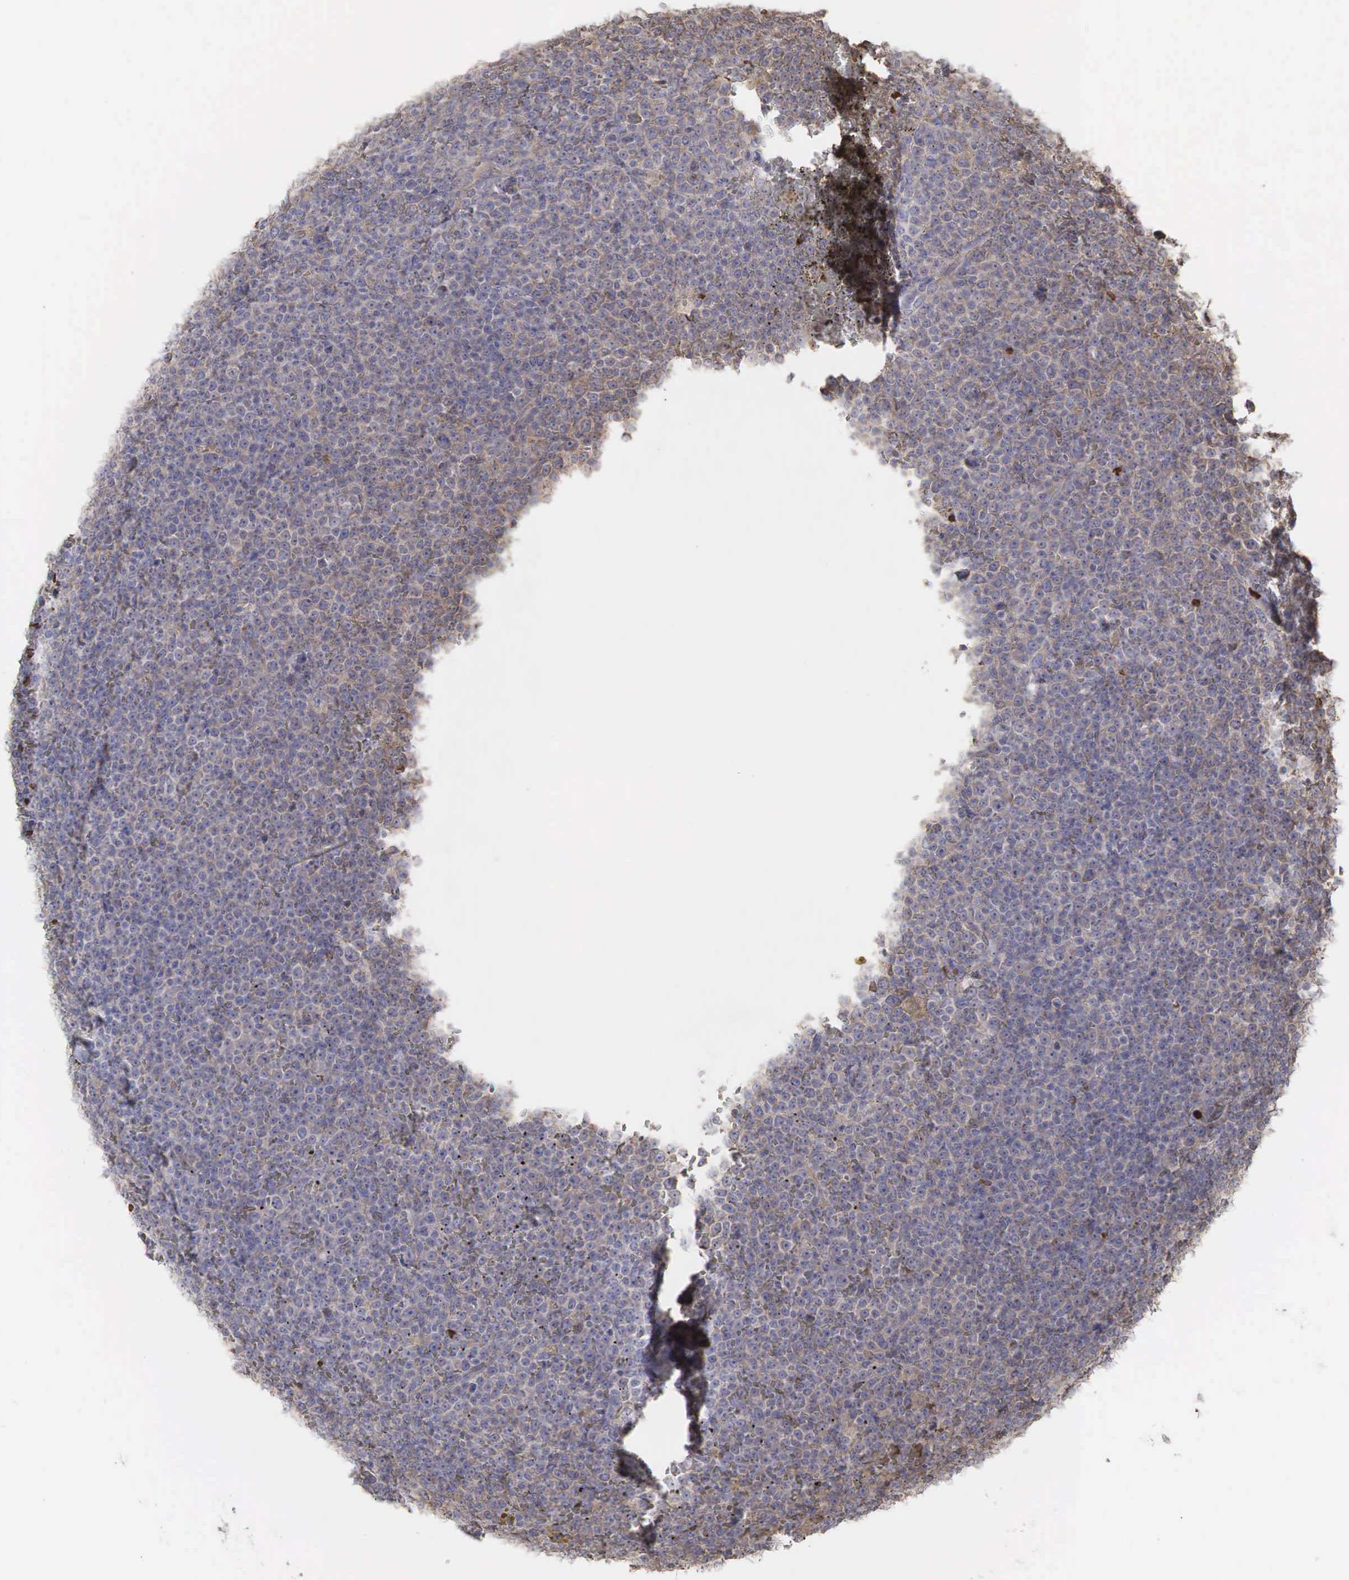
{"staining": {"intensity": "weak", "quantity": ">75%", "location": "cytoplasmic/membranous"}, "tissue": "lymphoma", "cell_type": "Tumor cells", "image_type": "cancer", "snomed": [{"axis": "morphology", "description": "Malignant lymphoma, non-Hodgkin's type, Low grade"}, {"axis": "topography", "description": "Lymph node"}], "caption": "This image demonstrates IHC staining of low-grade malignant lymphoma, non-Hodgkin's type, with low weak cytoplasmic/membranous positivity in approximately >75% of tumor cells.", "gene": "PABPC5", "patient": {"sex": "male", "age": 50}}